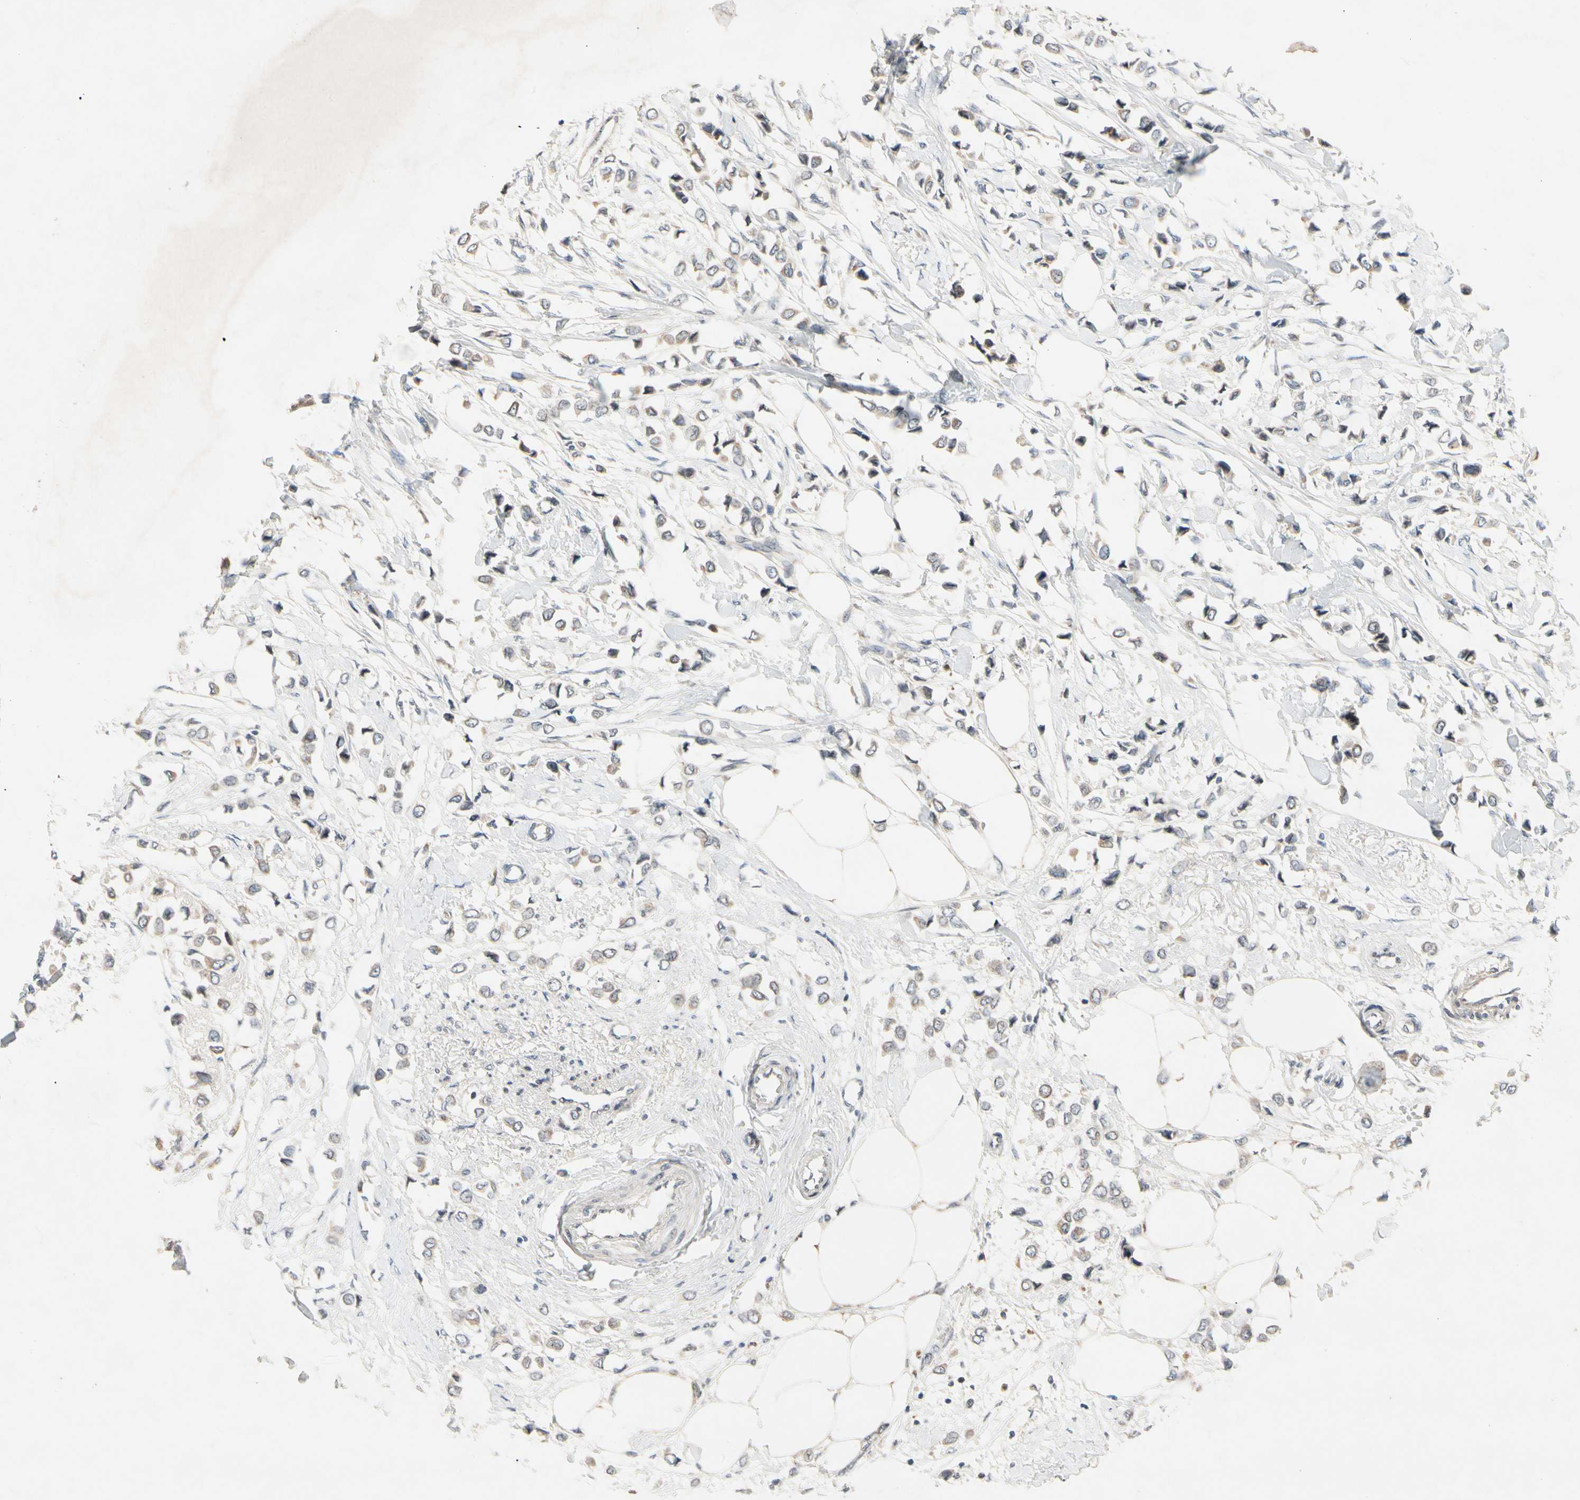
{"staining": {"intensity": "weak", "quantity": ">75%", "location": "cytoplasmic/membranous"}, "tissue": "breast cancer", "cell_type": "Tumor cells", "image_type": "cancer", "snomed": [{"axis": "morphology", "description": "Lobular carcinoma"}, {"axis": "topography", "description": "Breast"}], "caption": "Lobular carcinoma (breast) stained for a protein demonstrates weak cytoplasmic/membranous positivity in tumor cells.", "gene": "RIOX2", "patient": {"sex": "female", "age": 51}}